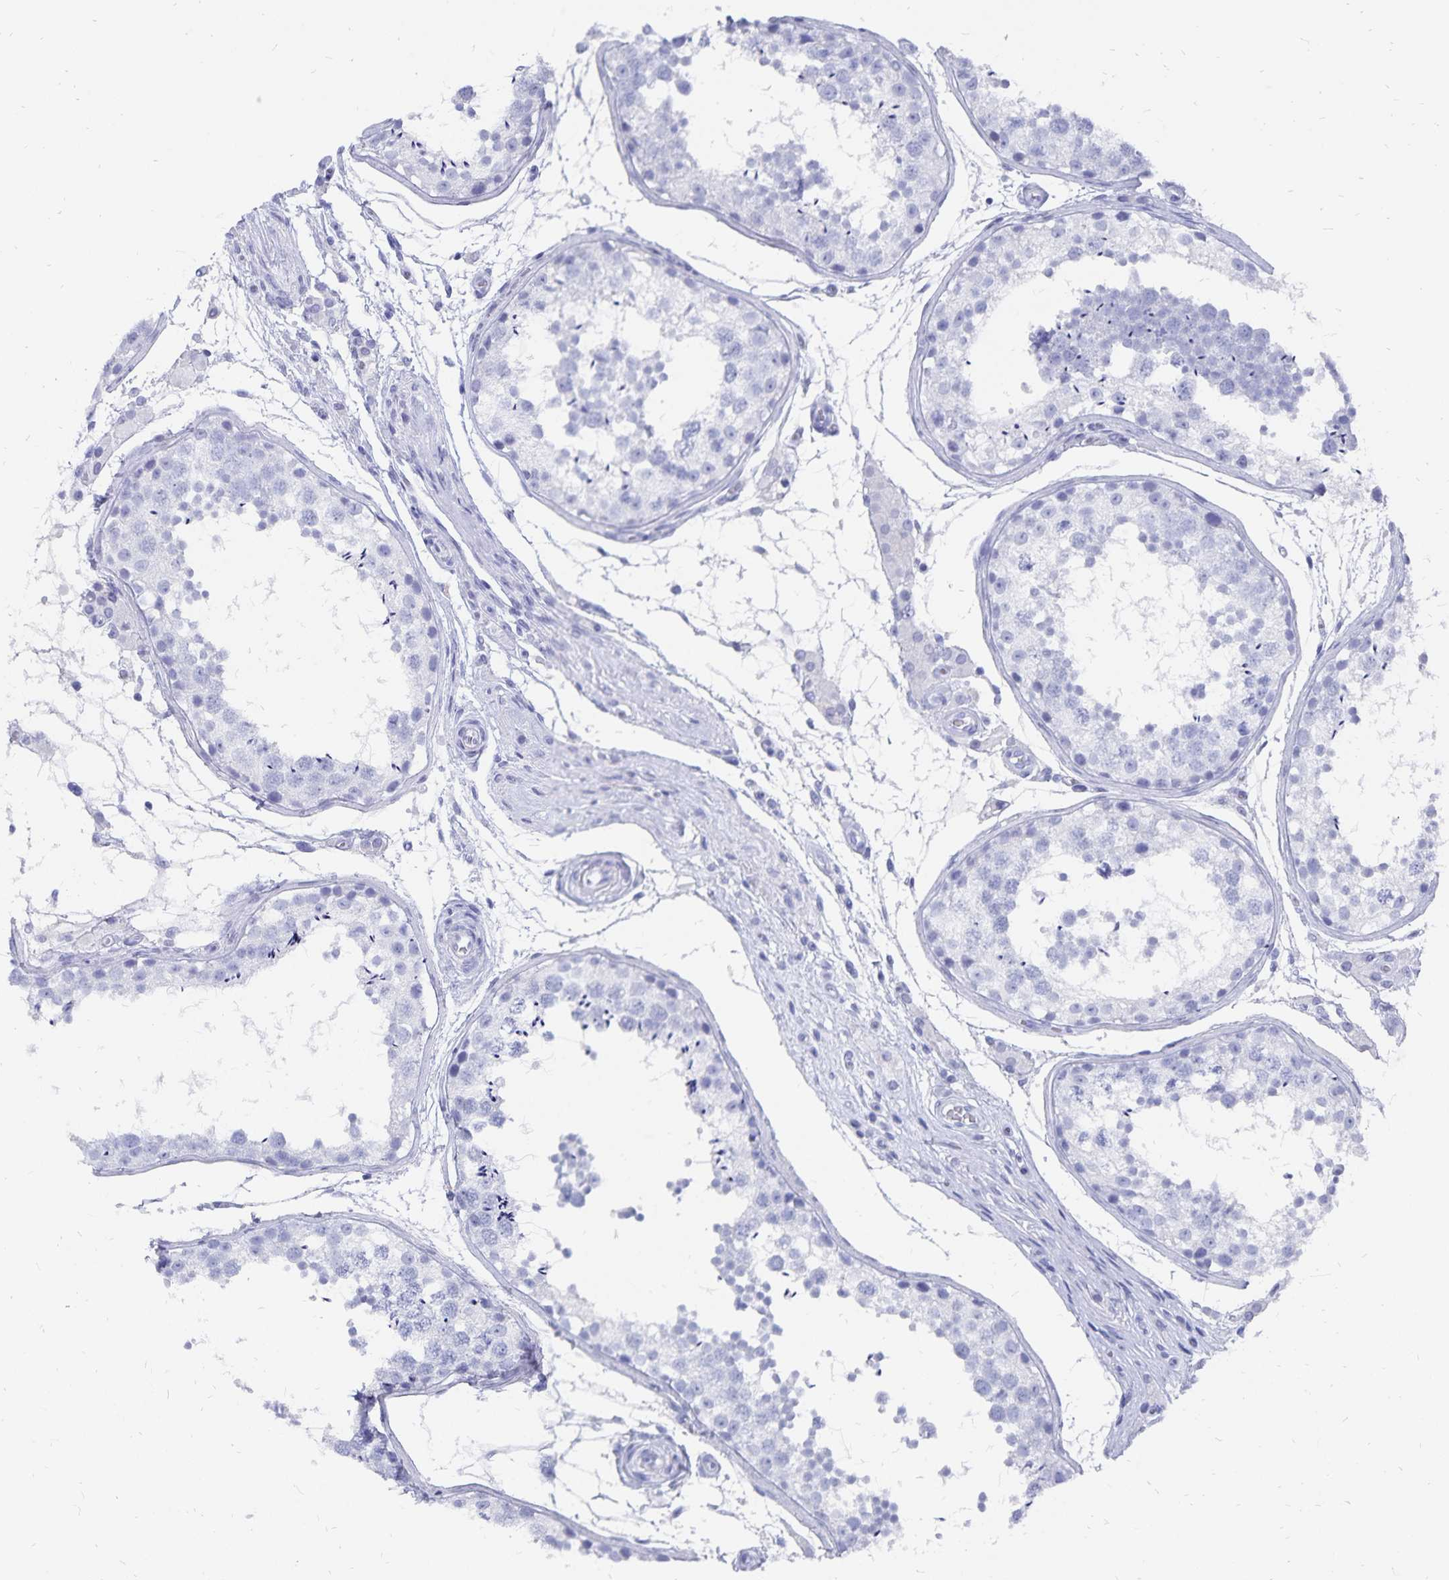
{"staining": {"intensity": "negative", "quantity": "none", "location": "none"}, "tissue": "testis", "cell_type": "Cells in seminiferous ducts", "image_type": "normal", "snomed": [{"axis": "morphology", "description": "Normal tissue, NOS"}, {"axis": "morphology", "description": "Seminoma, NOS"}, {"axis": "topography", "description": "Testis"}], "caption": "A high-resolution histopathology image shows immunohistochemistry (IHC) staining of benign testis, which exhibits no significant positivity in cells in seminiferous ducts.", "gene": "ADH1A", "patient": {"sex": "male", "age": 29}}